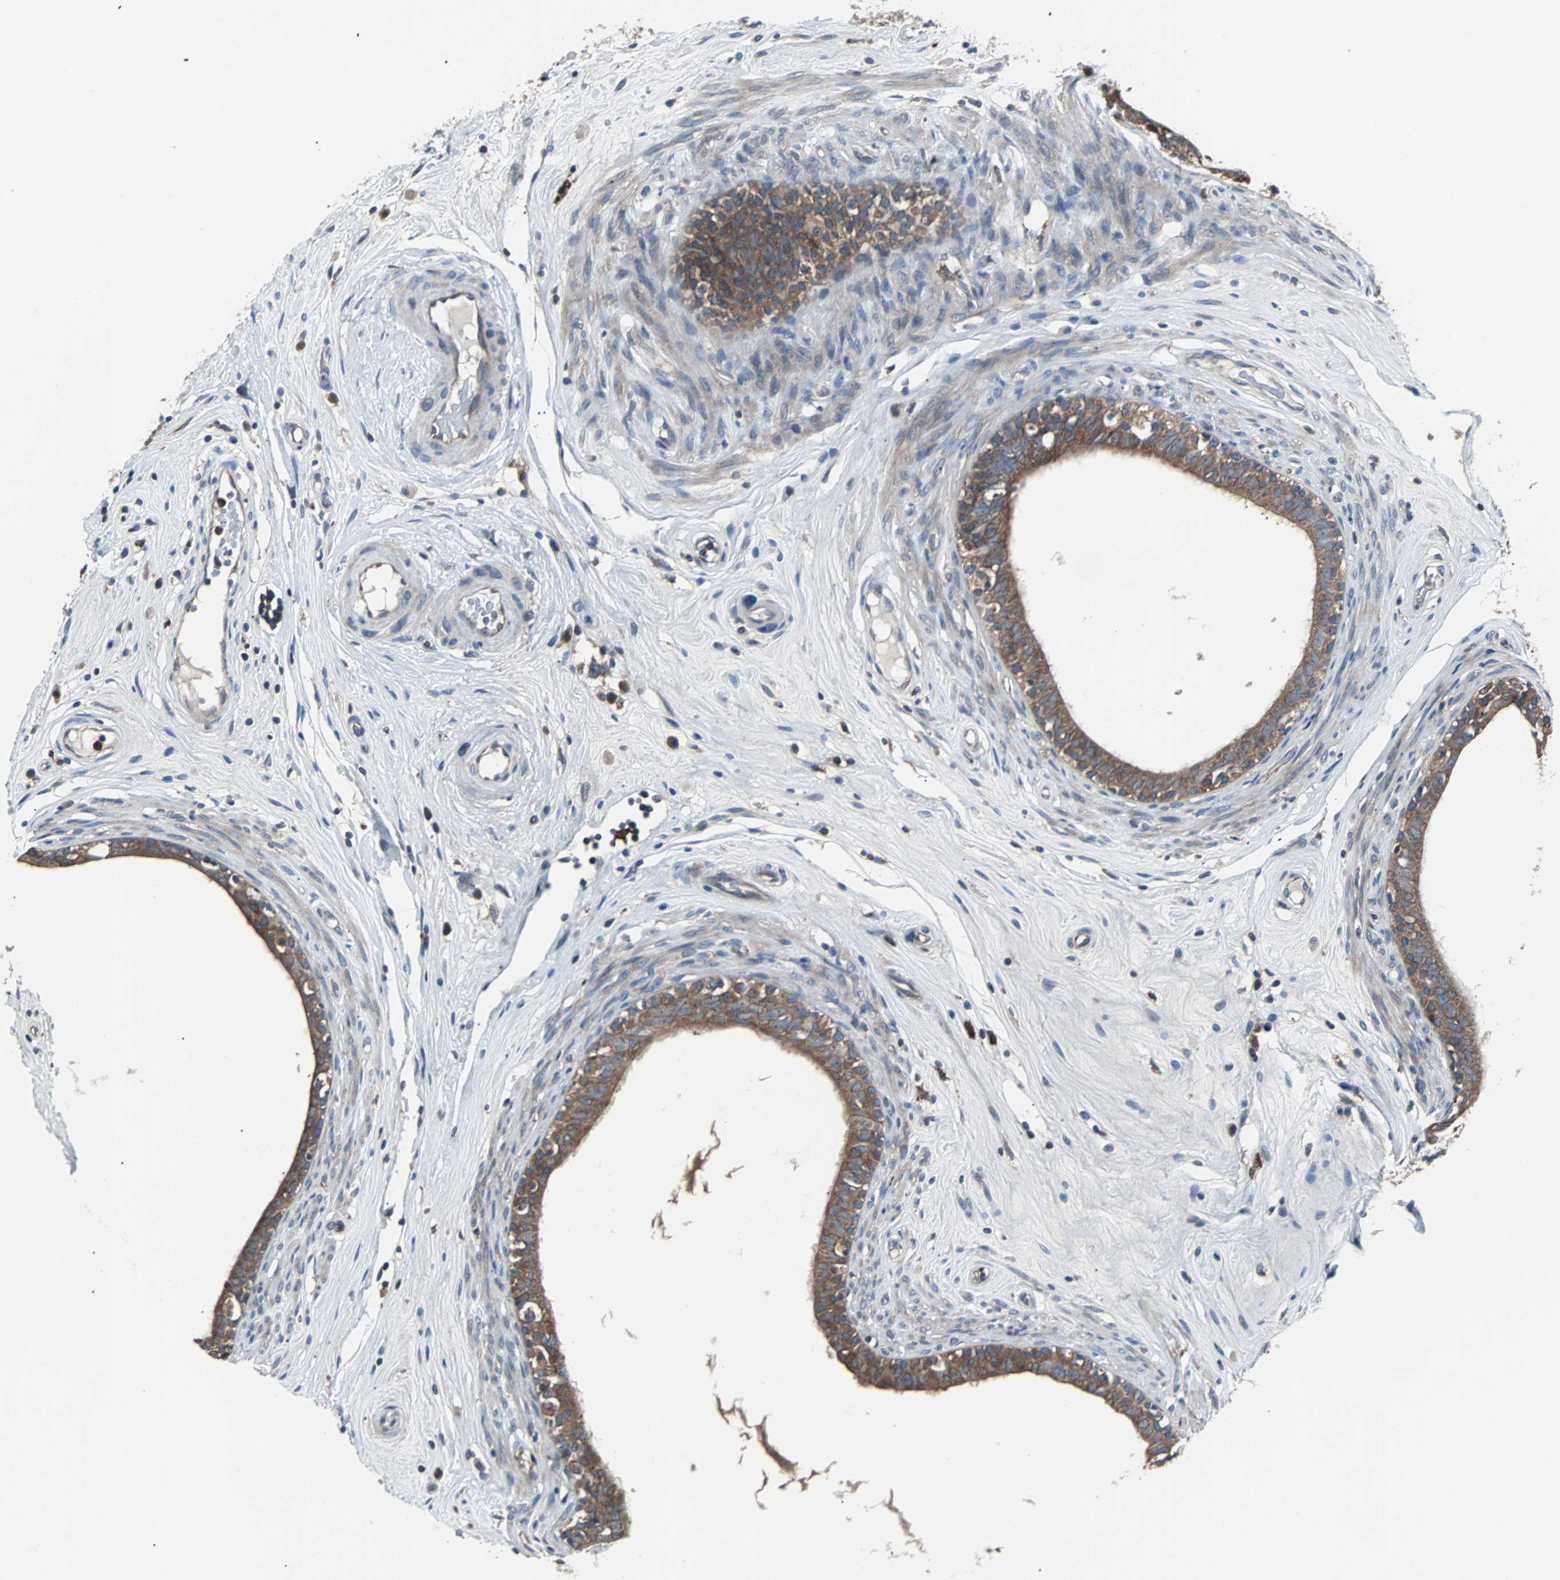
{"staining": {"intensity": "moderate", "quantity": ">75%", "location": "cytoplasmic/membranous"}, "tissue": "epididymis", "cell_type": "Glandular cells", "image_type": "normal", "snomed": [{"axis": "morphology", "description": "Normal tissue, NOS"}, {"axis": "morphology", "description": "Inflammation, NOS"}, {"axis": "topography", "description": "Epididymis"}], "caption": "Immunohistochemistry micrograph of unremarkable epididymis: epididymis stained using immunohistochemistry displays medium levels of moderate protein expression localized specifically in the cytoplasmic/membranous of glandular cells, appearing as a cytoplasmic/membranous brown color.", "gene": "PAK1", "patient": {"sex": "male", "age": 84}}